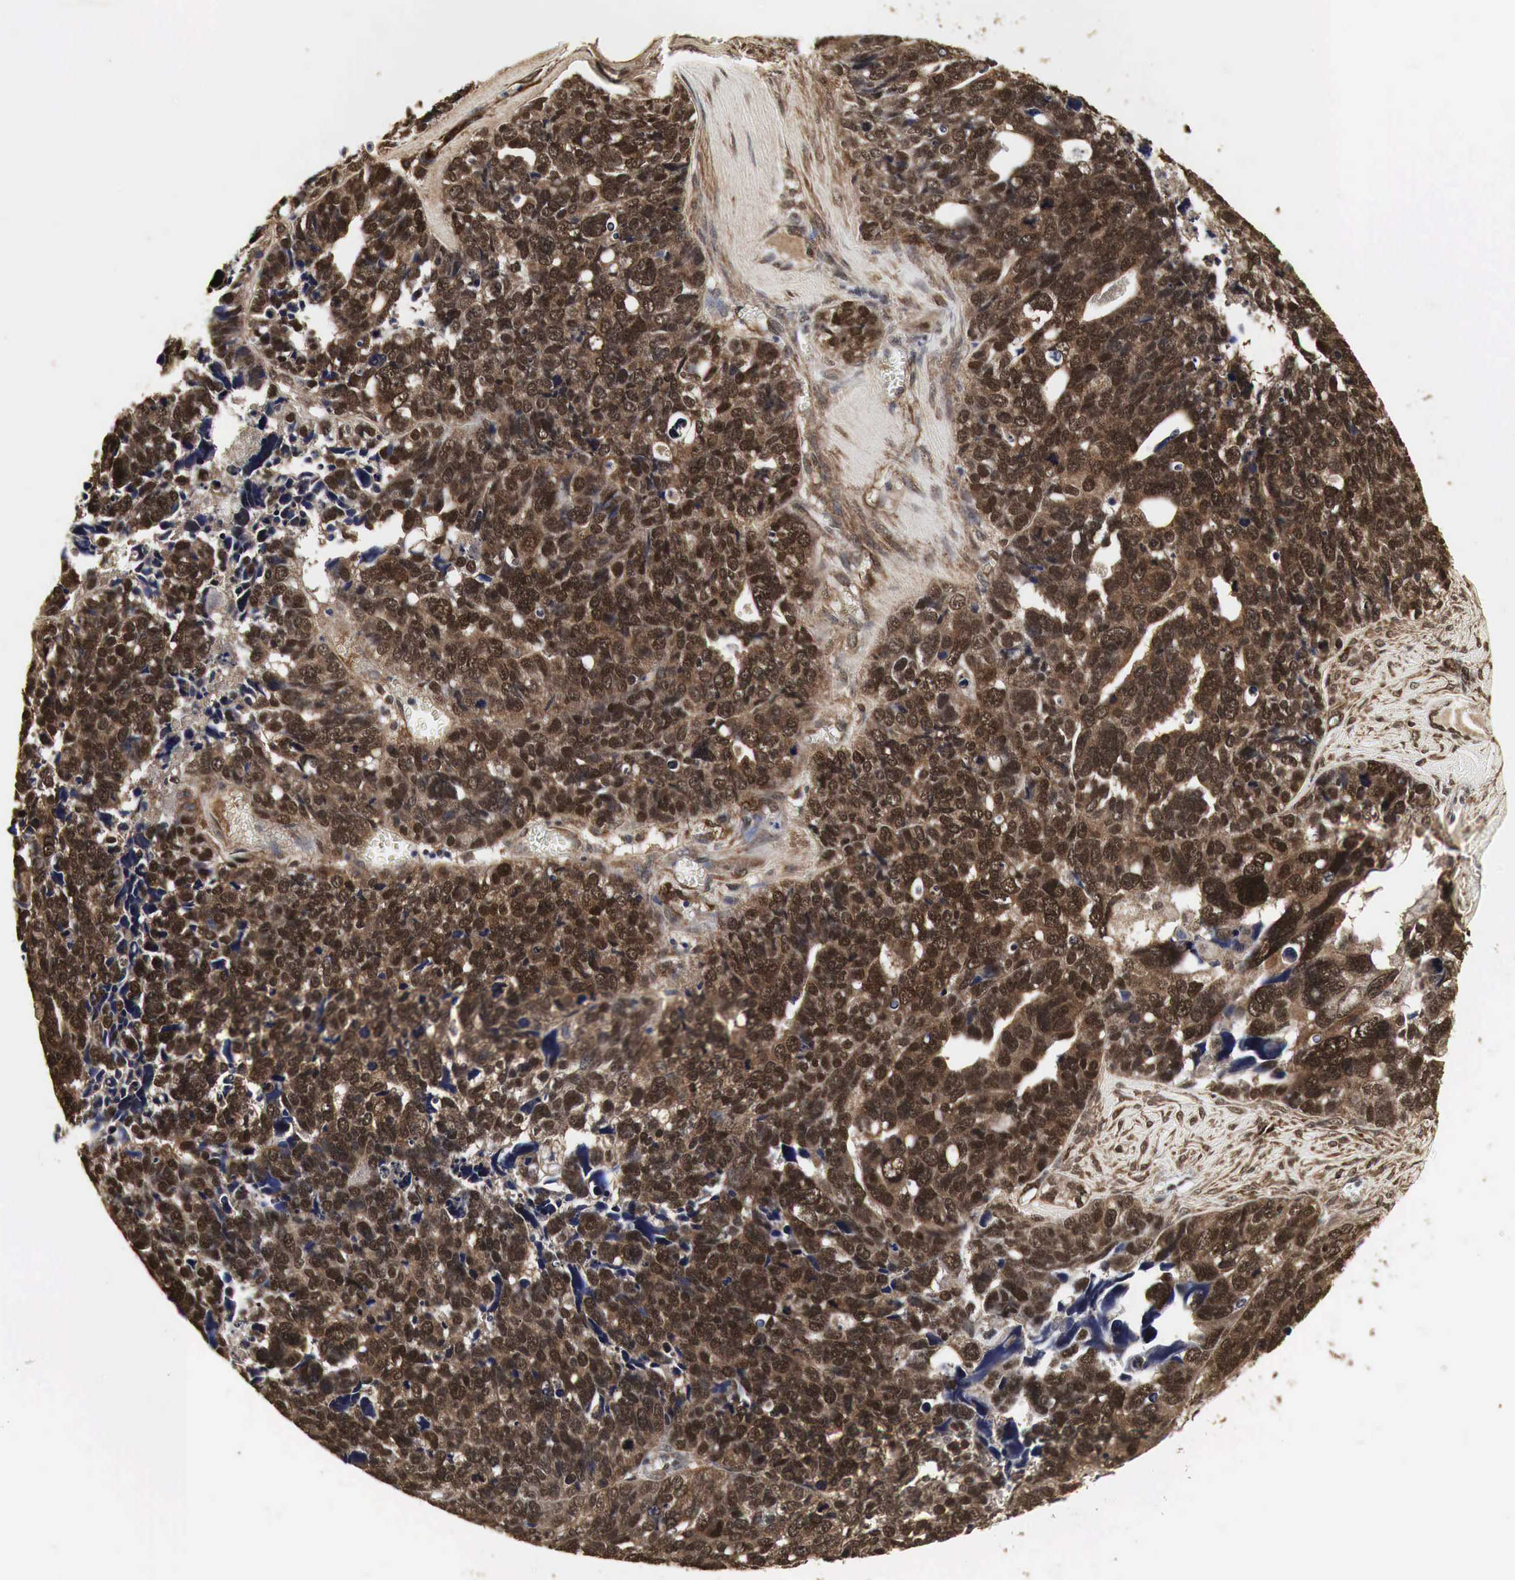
{"staining": {"intensity": "strong", "quantity": ">75%", "location": "cytoplasmic/membranous,nuclear"}, "tissue": "ovarian cancer", "cell_type": "Tumor cells", "image_type": "cancer", "snomed": [{"axis": "morphology", "description": "Cystadenocarcinoma, serous, NOS"}, {"axis": "topography", "description": "Ovary"}], "caption": "Protein staining exhibits strong cytoplasmic/membranous and nuclear expression in about >75% of tumor cells in ovarian cancer.", "gene": "SPIN1", "patient": {"sex": "female", "age": 77}}